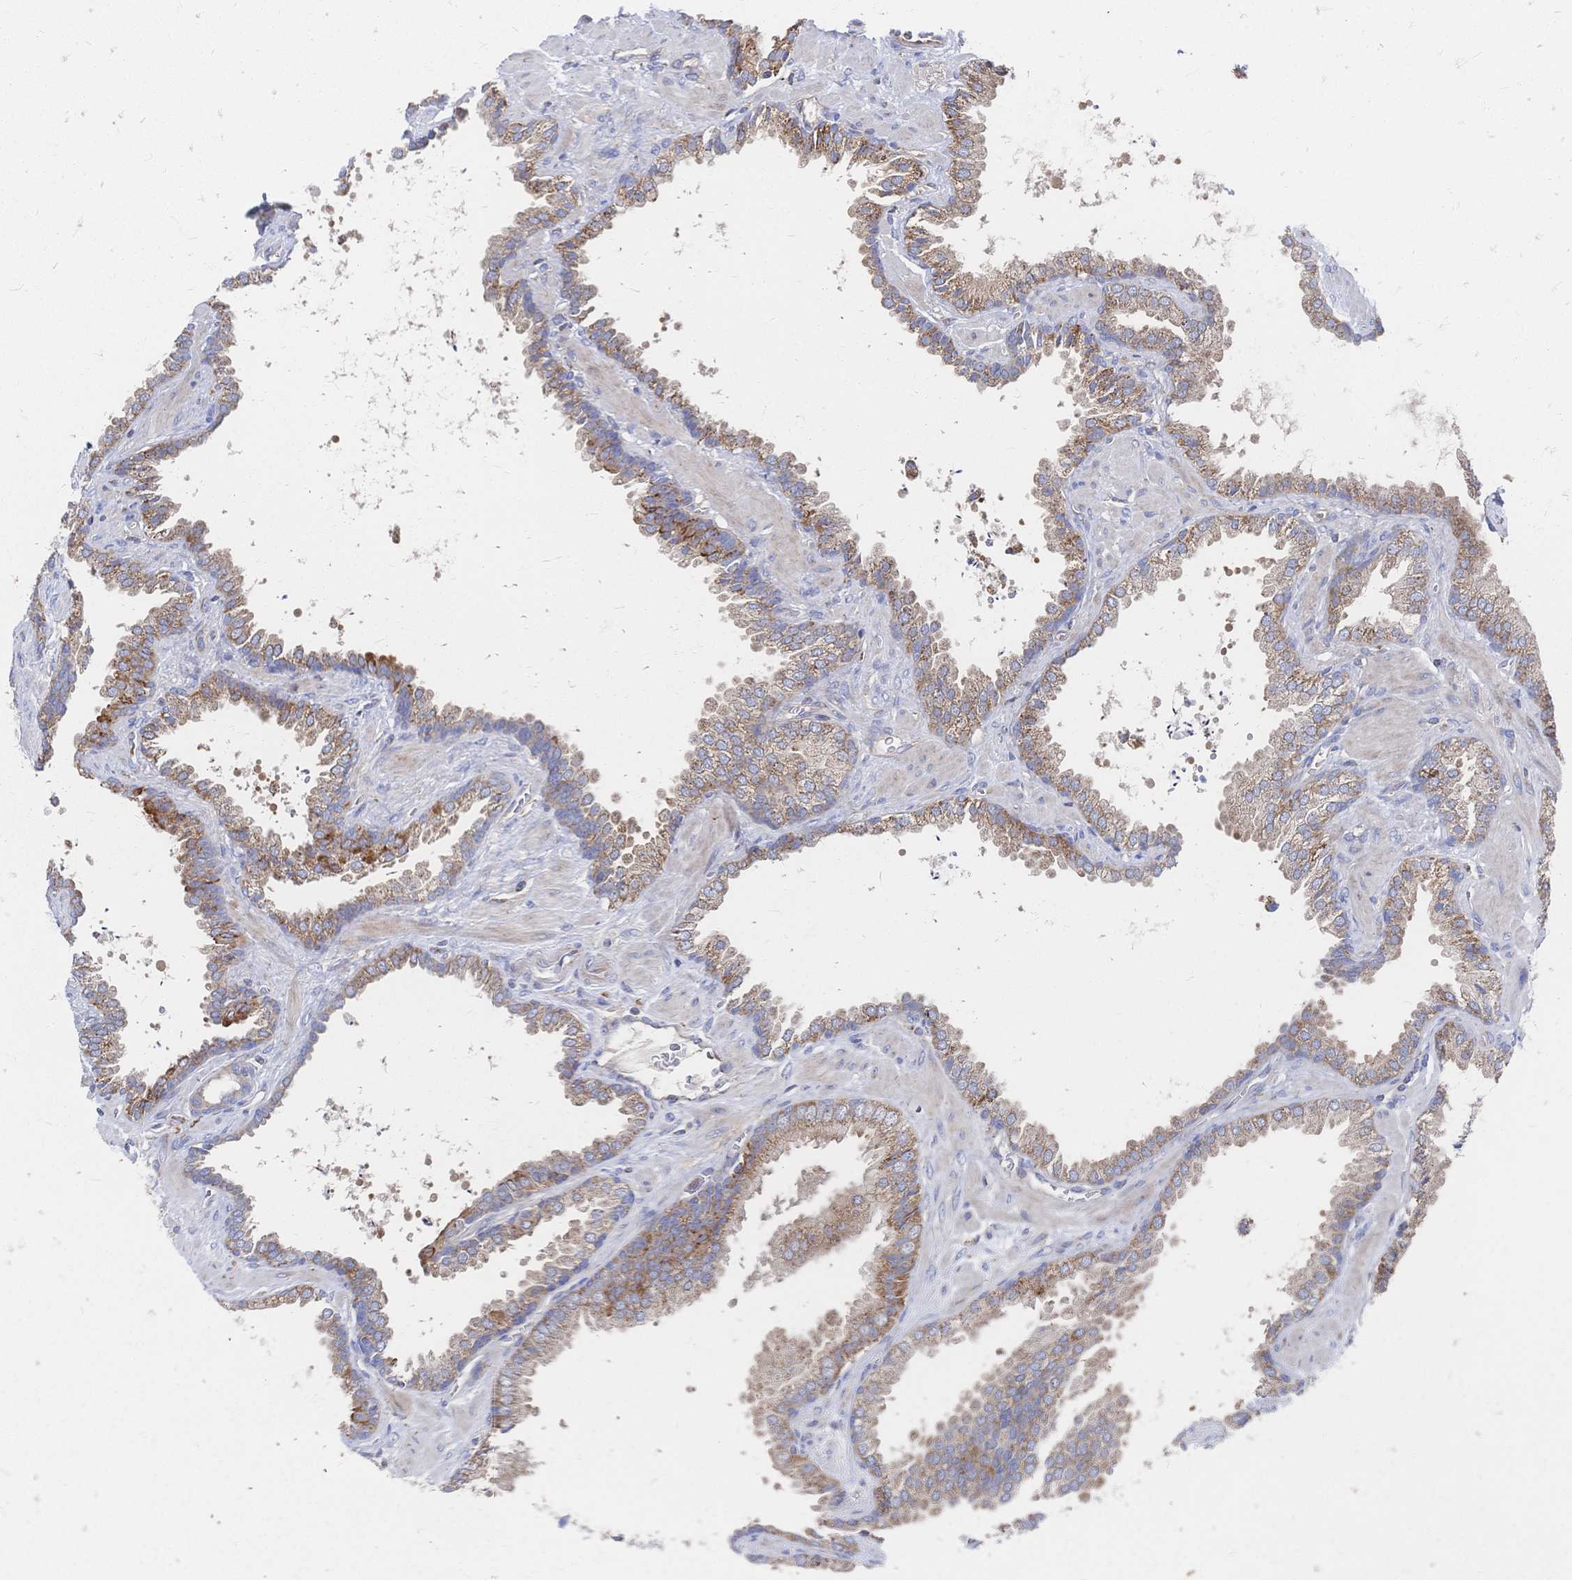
{"staining": {"intensity": "moderate", "quantity": ">75%", "location": "cytoplasmic/membranous"}, "tissue": "prostate cancer", "cell_type": "Tumor cells", "image_type": "cancer", "snomed": [{"axis": "morphology", "description": "Adenocarcinoma, Low grade"}, {"axis": "topography", "description": "Prostate"}], "caption": "A micrograph of human low-grade adenocarcinoma (prostate) stained for a protein demonstrates moderate cytoplasmic/membranous brown staining in tumor cells.", "gene": "SORBS1", "patient": {"sex": "male", "age": 67}}